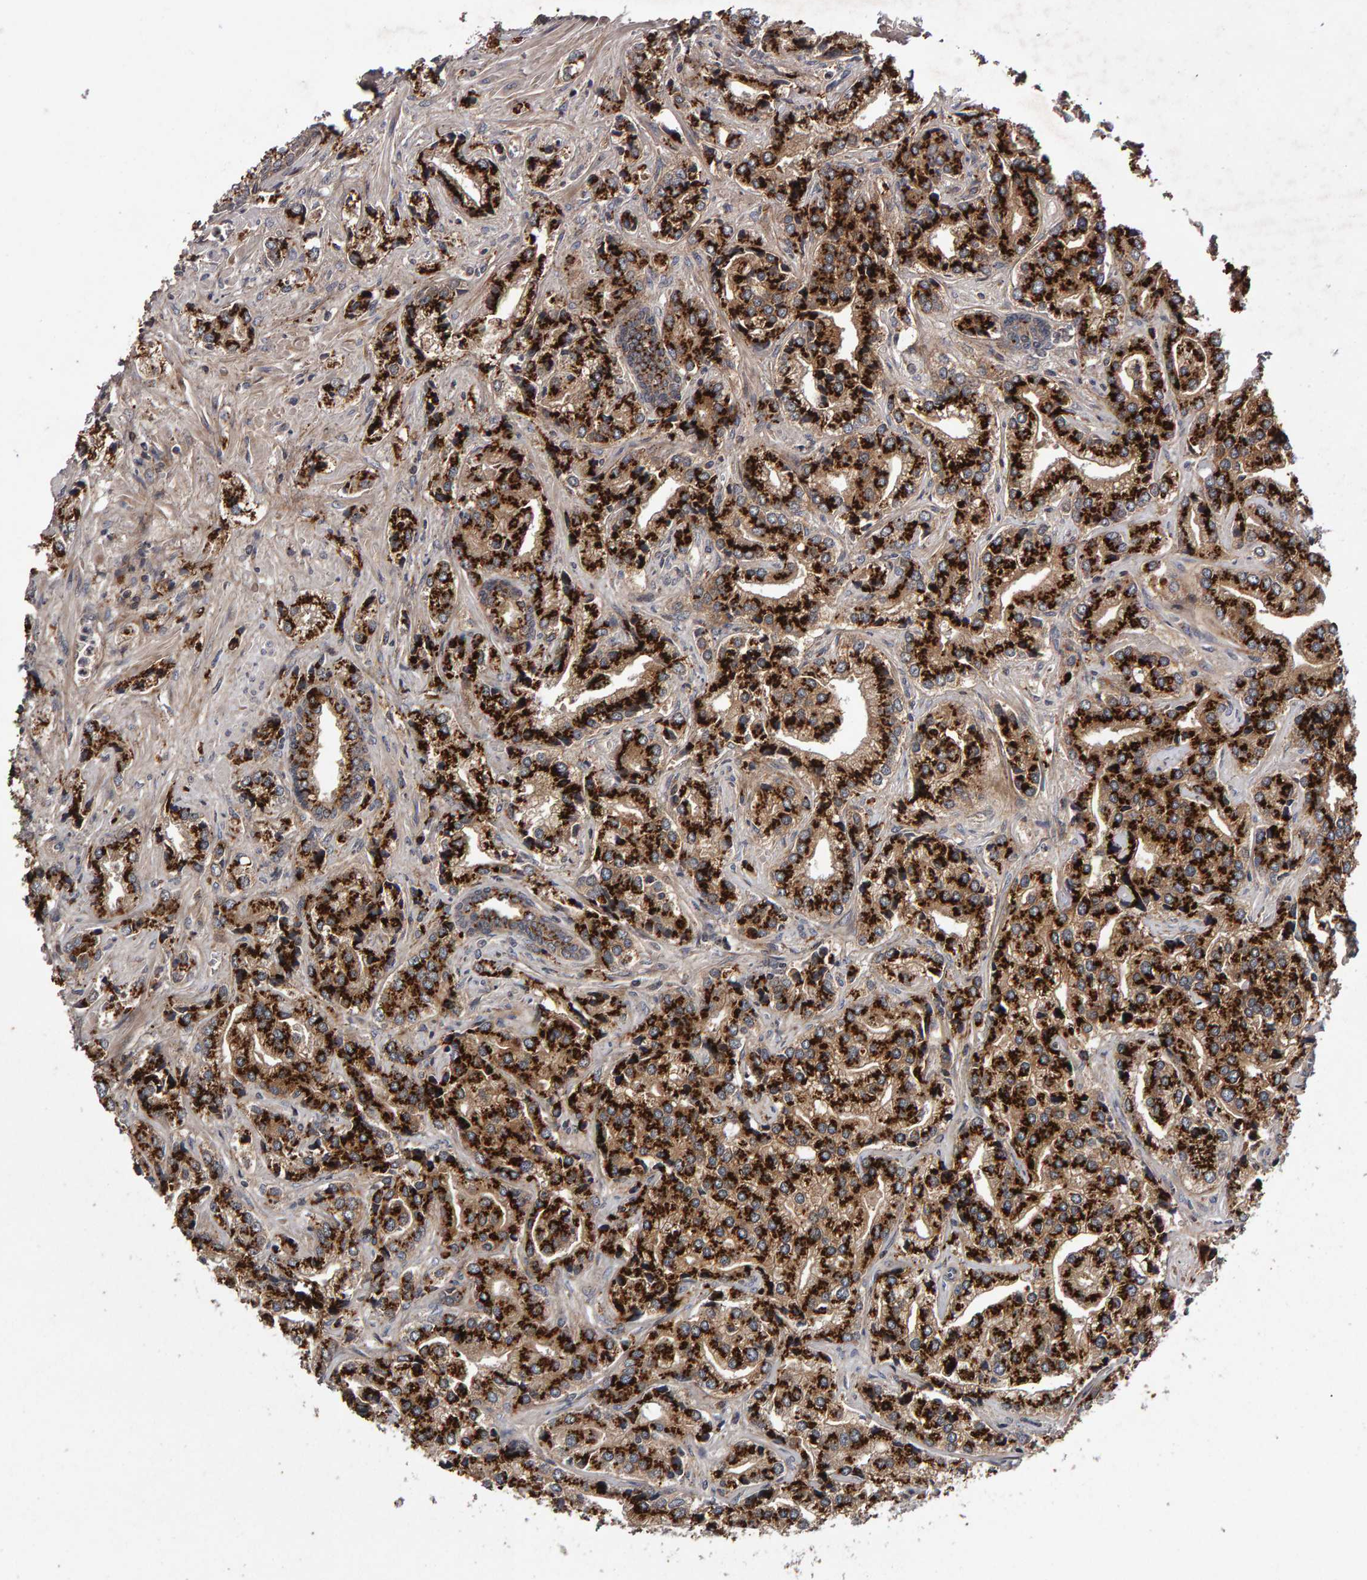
{"staining": {"intensity": "strong", "quantity": ">75%", "location": "cytoplasmic/membranous"}, "tissue": "prostate cancer", "cell_type": "Tumor cells", "image_type": "cancer", "snomed": [{"axis": "morphology", "description": "Adenocarcinoma, High grade"}, {"axis": "topography", "description": "Prostate"}], "caption": "Protein expression analysis of high-grade adenocarcinoma (prostate) exhibits strong cytoplasmic/membranous positivity in approximately >75% of tumor cells.", "gene": "CANT1", "patient": {"sex": "male", "age": 66}}